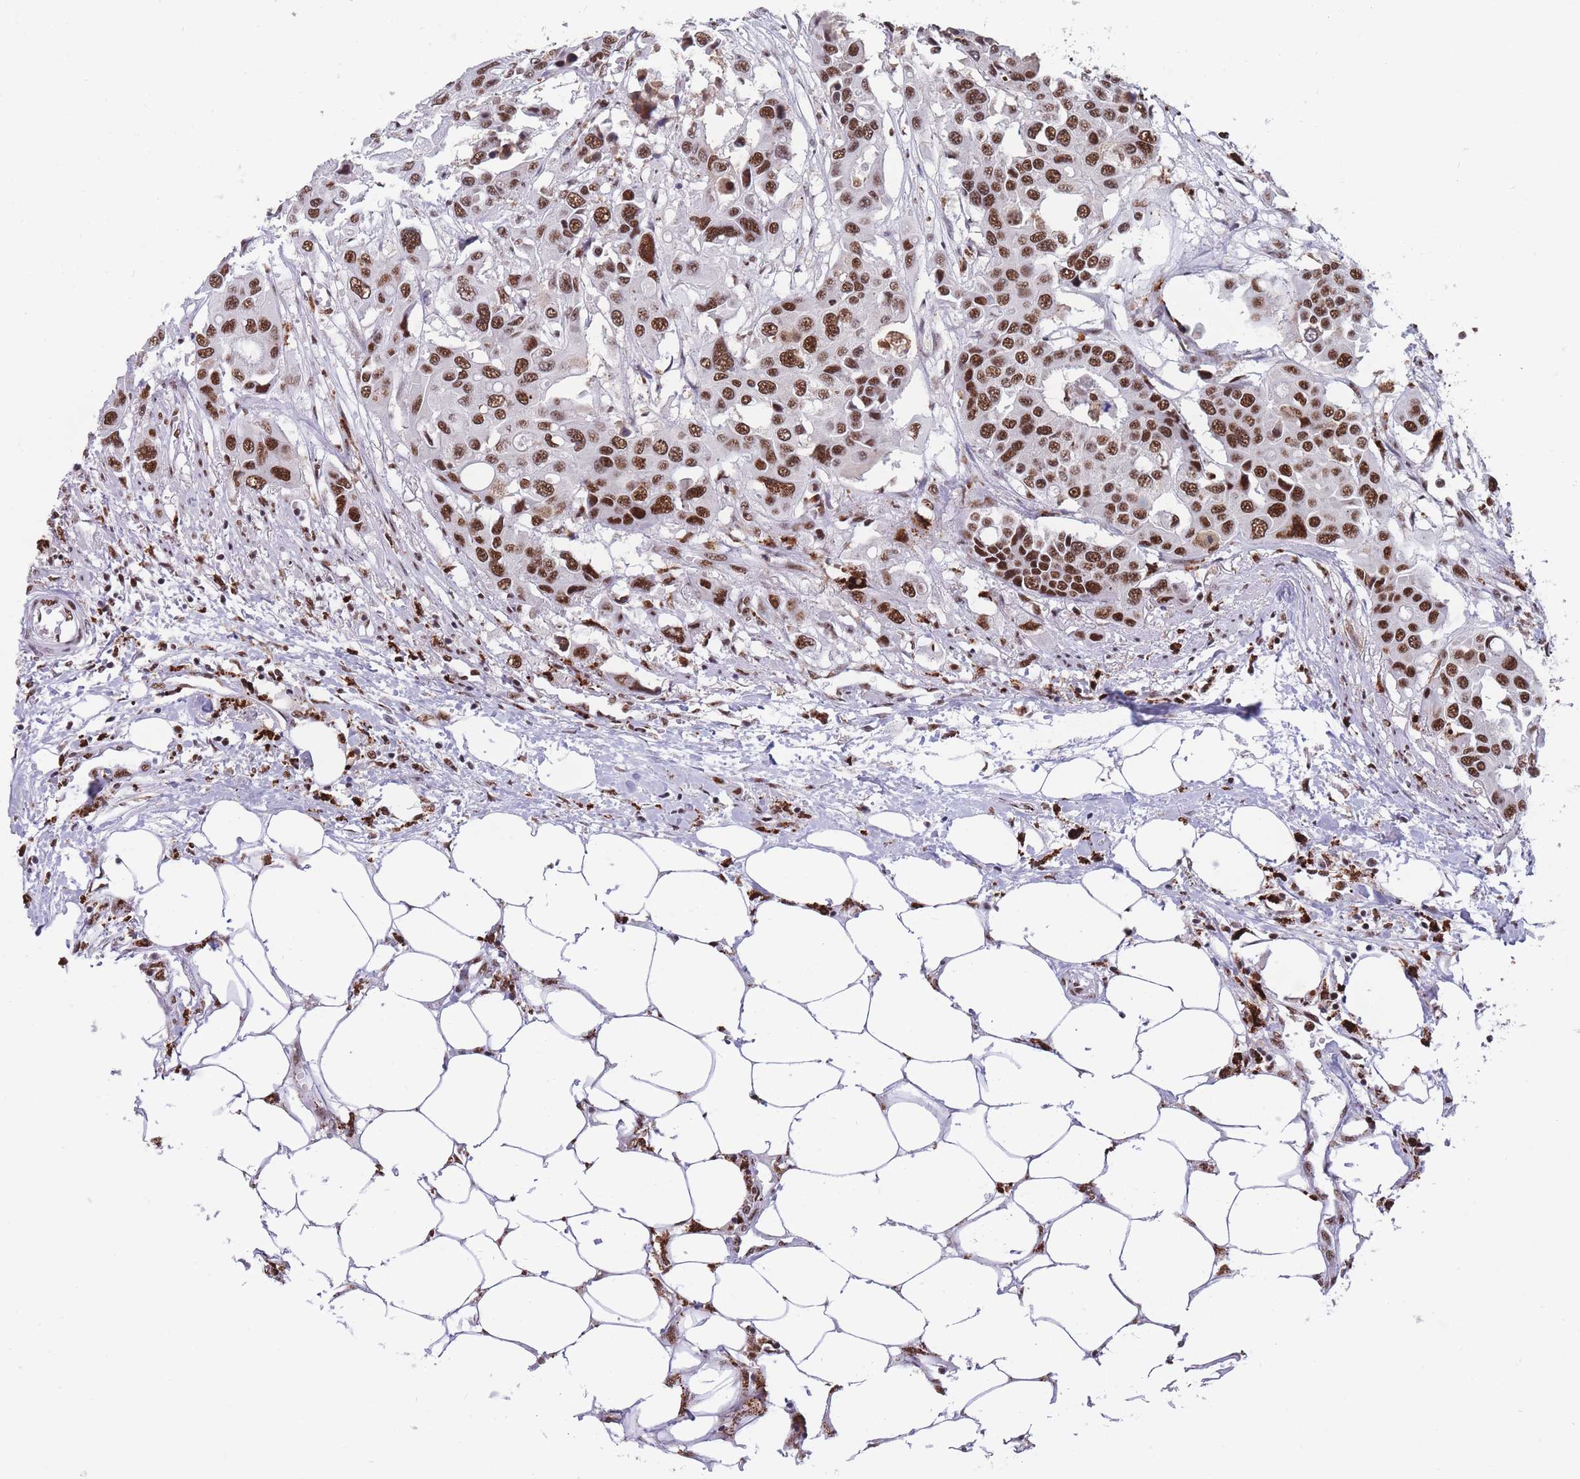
{"staining": {"intensity": "strong", "quantity": ">75%", "location": "nuclear"}, "tissue": "colorectal cancer", "cell_type": "Tumor cells", "image_type": "cancer", "snomed": [{"axis": "morphology", "description": "Adenocarcinoma, NOS"}, {"axis": "topography", "description": "Colon"}], "caption": "DAB immunohistochemical staining of human colorectal cancer (adenocarcinoma) demonstrates strong nuclear protein expression in about >75% of tumor cells.", "gene": "PRPF19", "patient": {"sex": "male", "age": 77}}